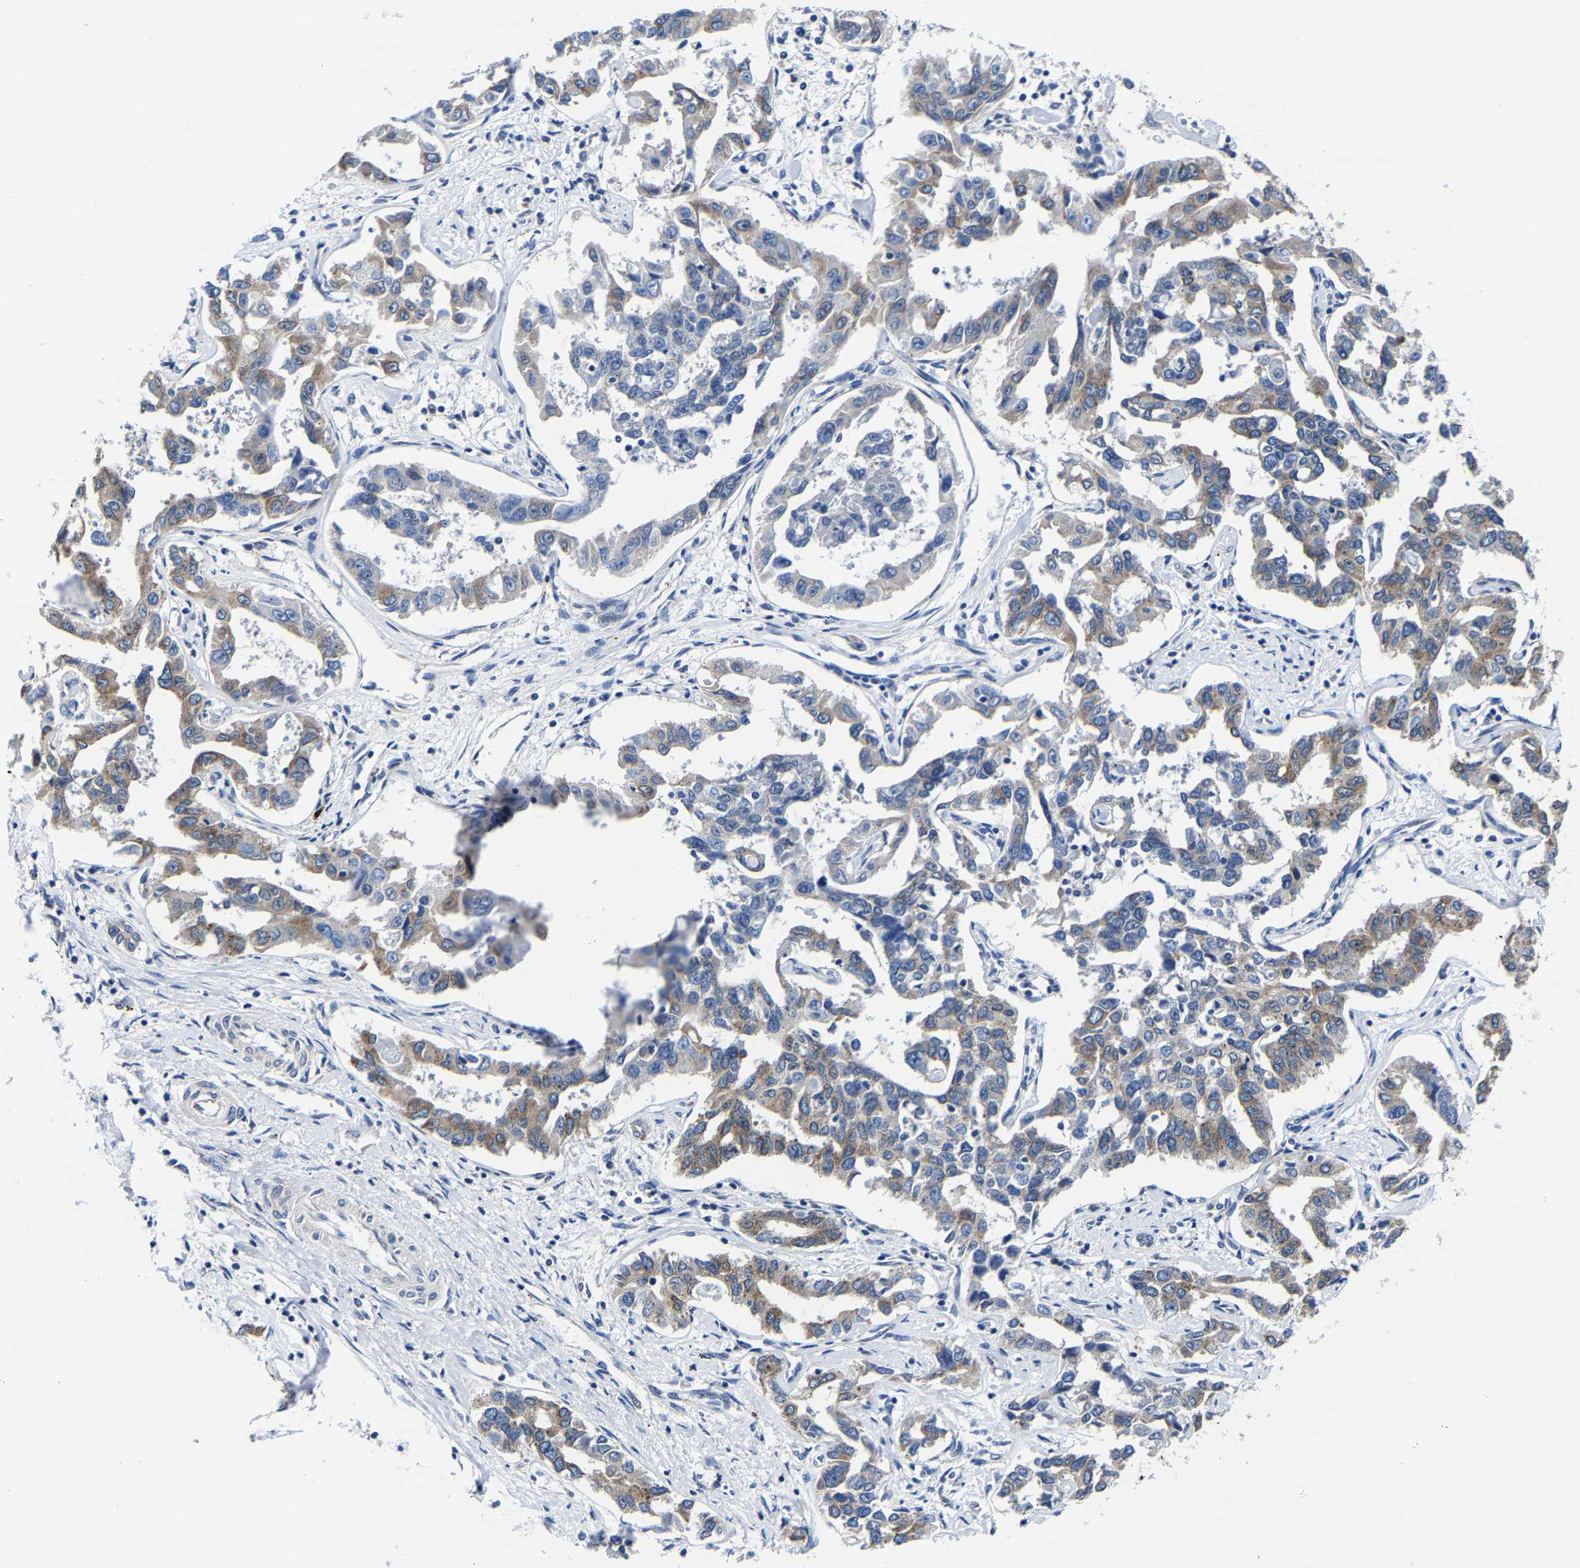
{"staining": {"intensity": "moderate", "quantity": "25%-75%", "location": "cytoplasmic/membranous"}, "tissue": "liver cancer", "cell_type": "Tumor cells", "image_type": "cancer", "snomed": [{"axis": "morphology", "description": "Cholangiocarcinoma"}, {"axis": "topography", "description": "Liver"}], "caption": "The immunohistochemical stain labels moderate cytoplasmic/membranous staining in tumor cells of liver cancer (cholangiocarcinoma) tissue. The staining was performed using DAB to visualize the protein expression in brown, while the nuclei were stained in blue with hematoxylin (Magnification: 20x).", "gene": "EBAG9", "patient": {"sex": "male", "age": 59}}